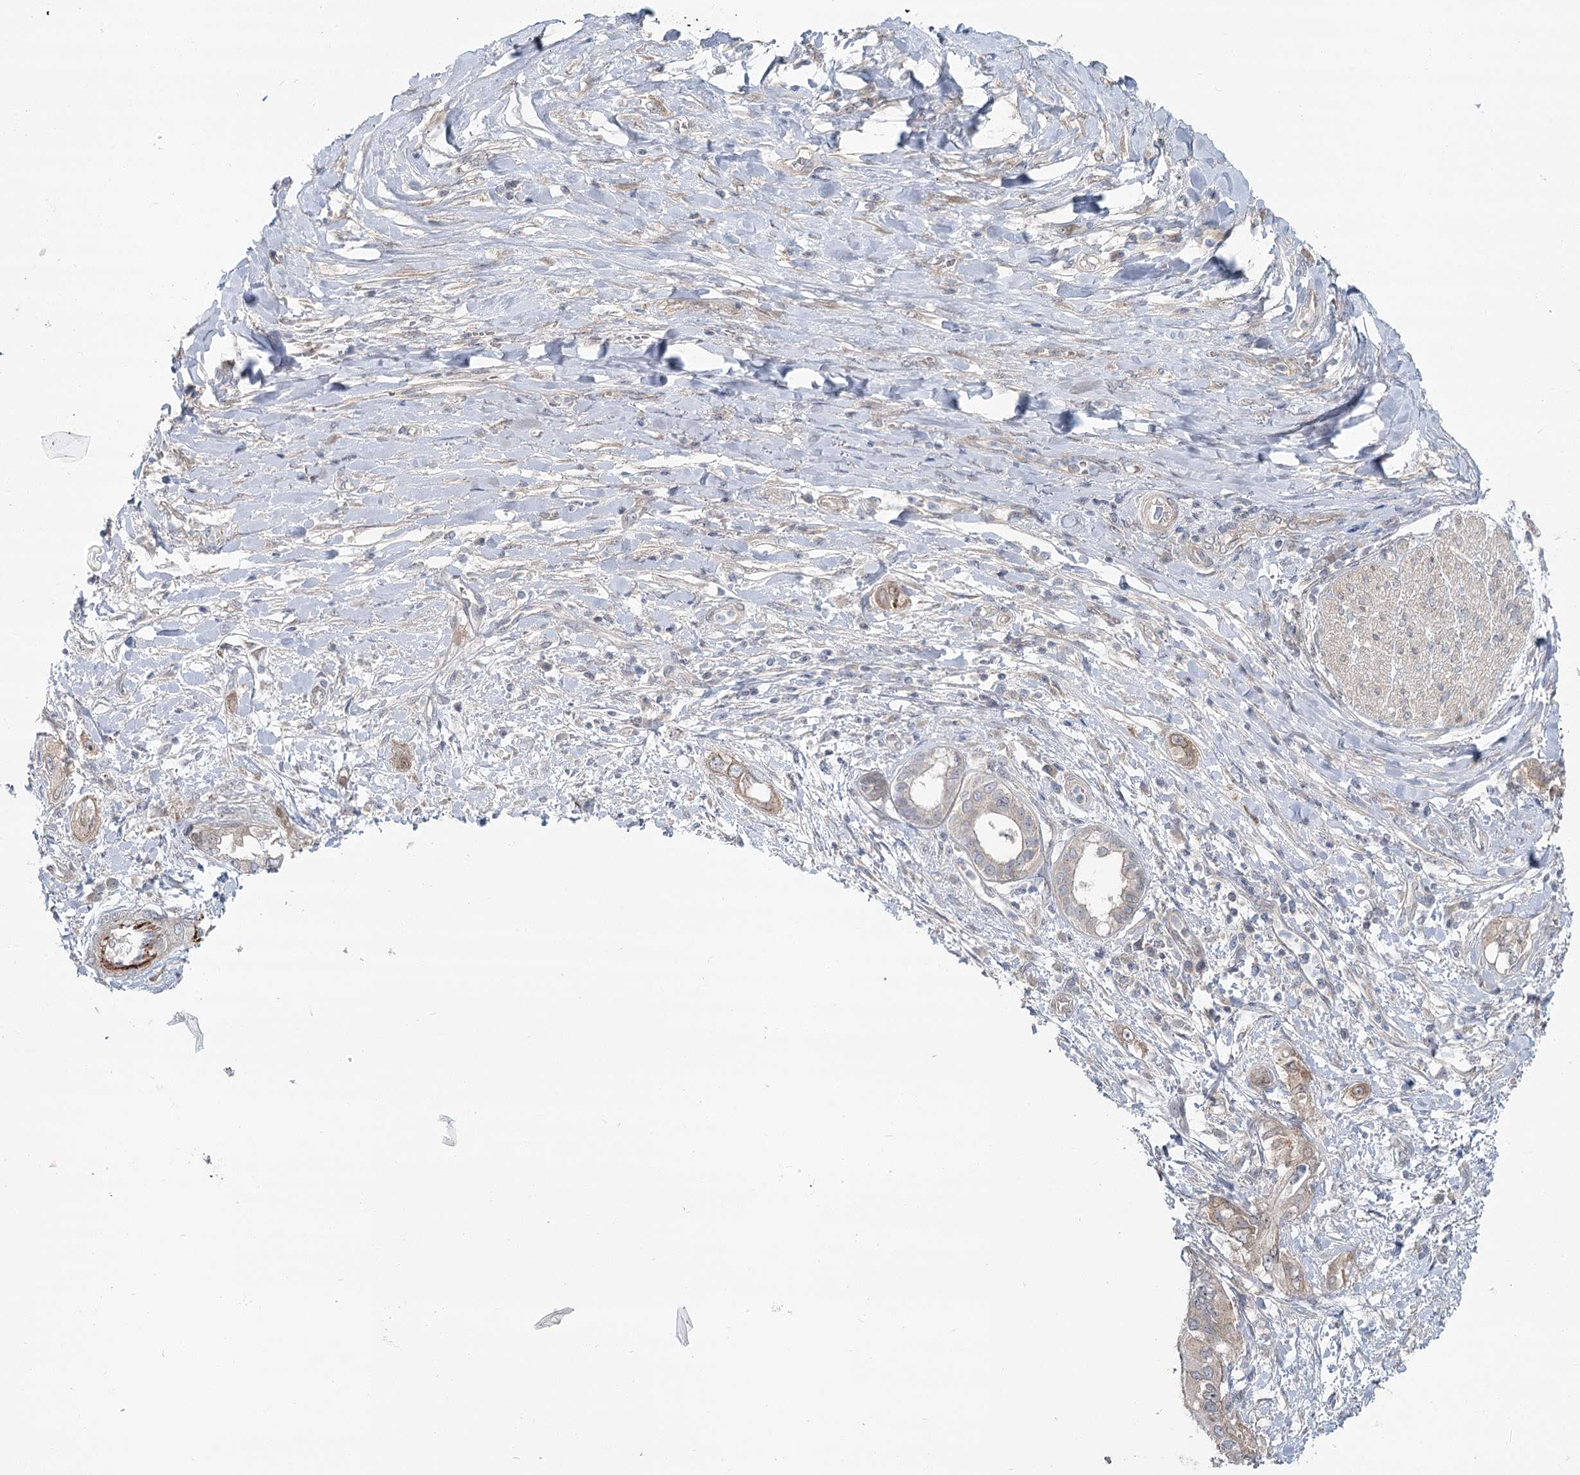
{"staining": {"intensity": "negative", "quantity": "none", "location": "none"}, "tissue": "pancreatic cancer", "cell_type": "Tumor cells", "image_type": "cancer", "snomed": [{"axis": "morphology", "description": "Inflammation, NOS"}, {"axis": "morphology", "description": "Adenocarcinoma, NOS"}, {"axis": "topography", "description": "Pancreas"}], "caption": "High magnification brightfield microscopy of pancreatic cancer (adenocarcinoma) stained with DAB (3,3'-diaminobenzidine) (brown) and counterstained with hematoxylin (blue): tumor cells show no significant positivity.", "gene": "SPINK13", "patient": {"sex": "female", "age": 56}}